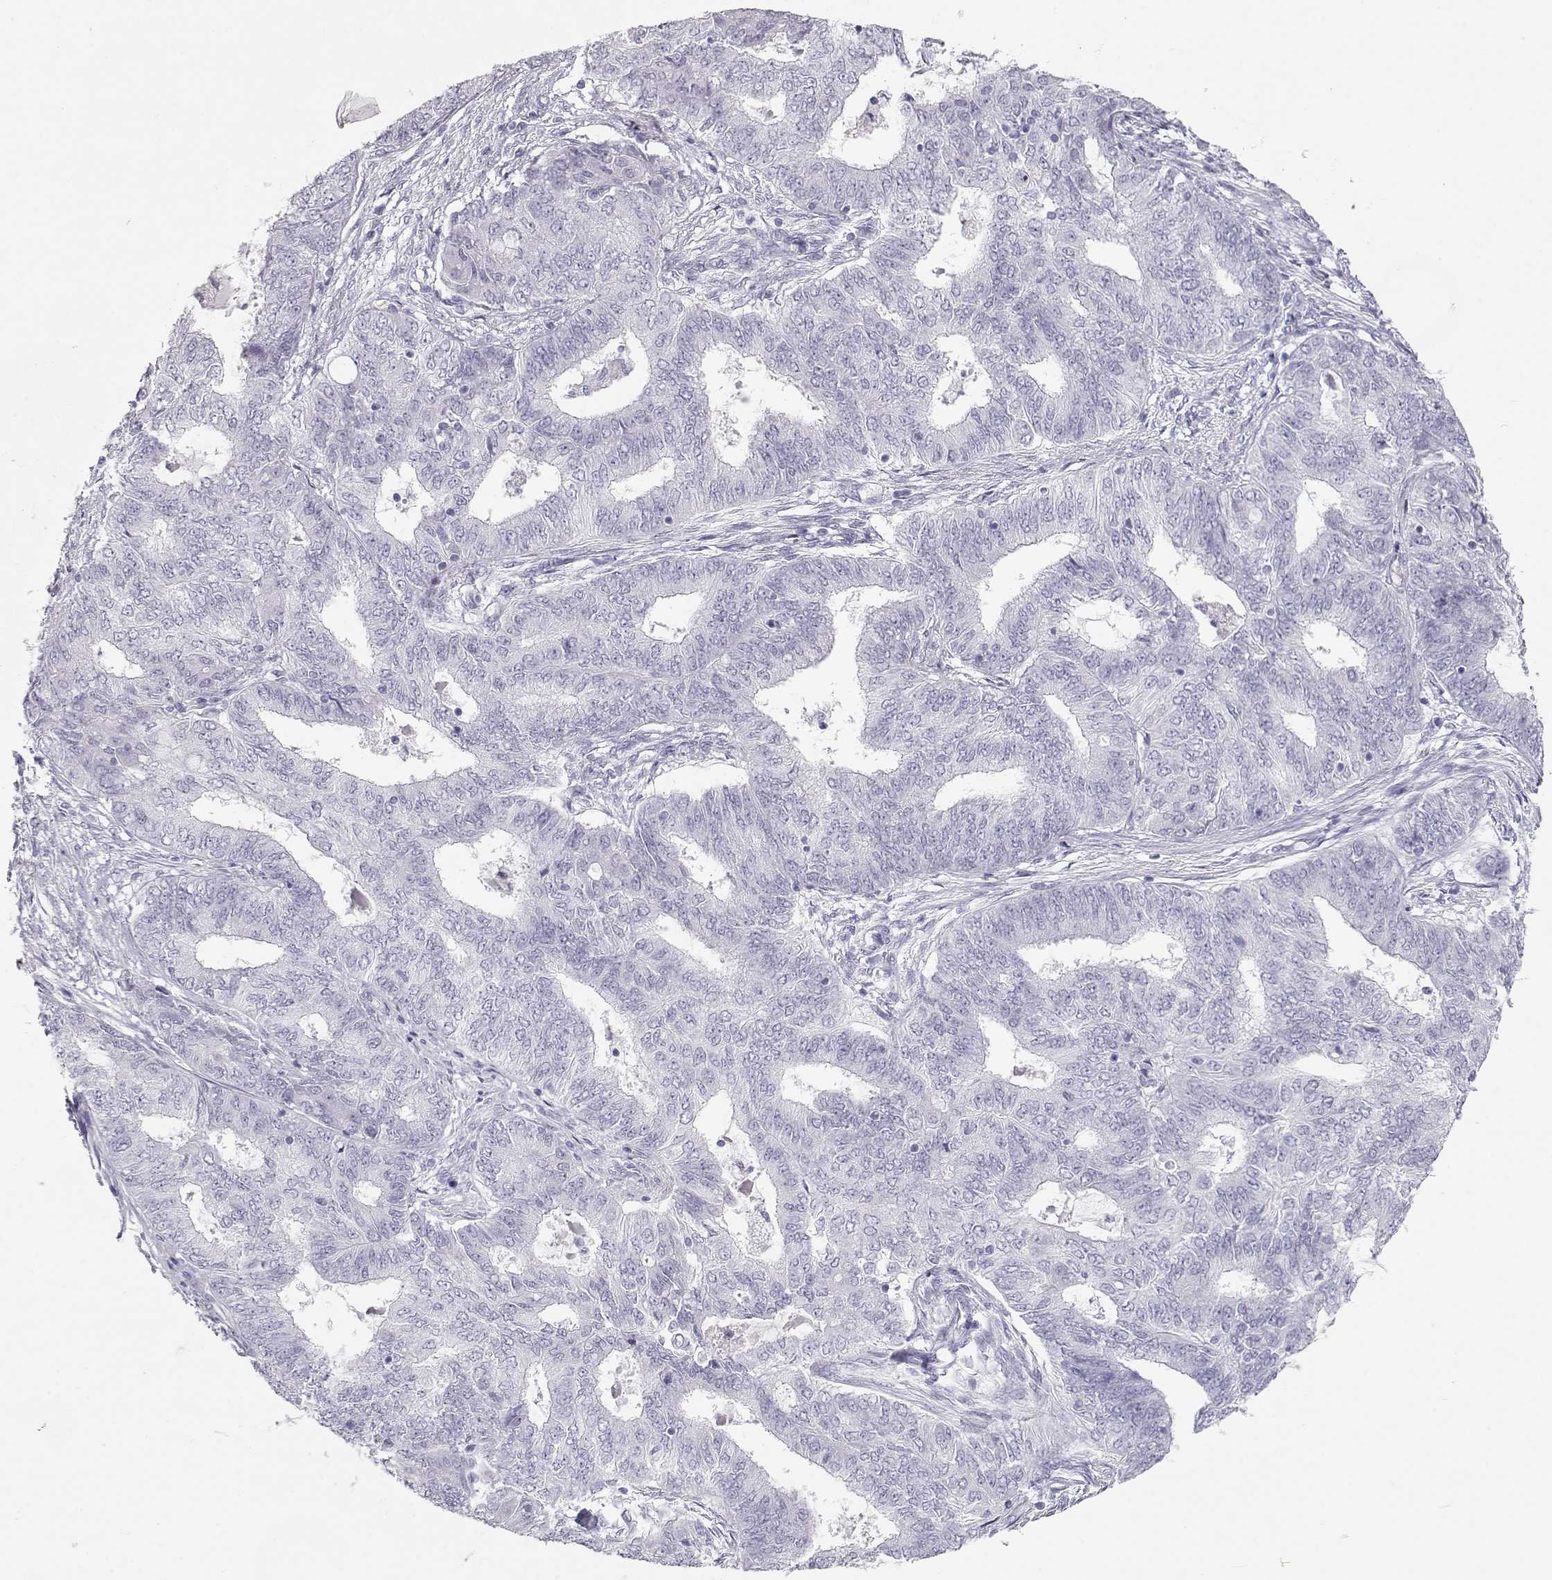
{"staining": {"intensity": "negative", "quantity": "none", "location": "none"}, "tissue": "endometrial cancer", "cell_type": "Tumor cells", "image_type": "cancer", "snomed": [{"axis": "morphology", "description": "Adenocarcinoma, NOS"}, {"axis": "topography", "description": "Endometrium"}], "caption": "High power microscopy photomicrograph of an immunohistochemistry (IHC) image of endometrial adenocarcinoma, revealing no significant staining in tumor cells.", "gene": "TKTL1", "patient": {"sex": "female", "age": 62}}